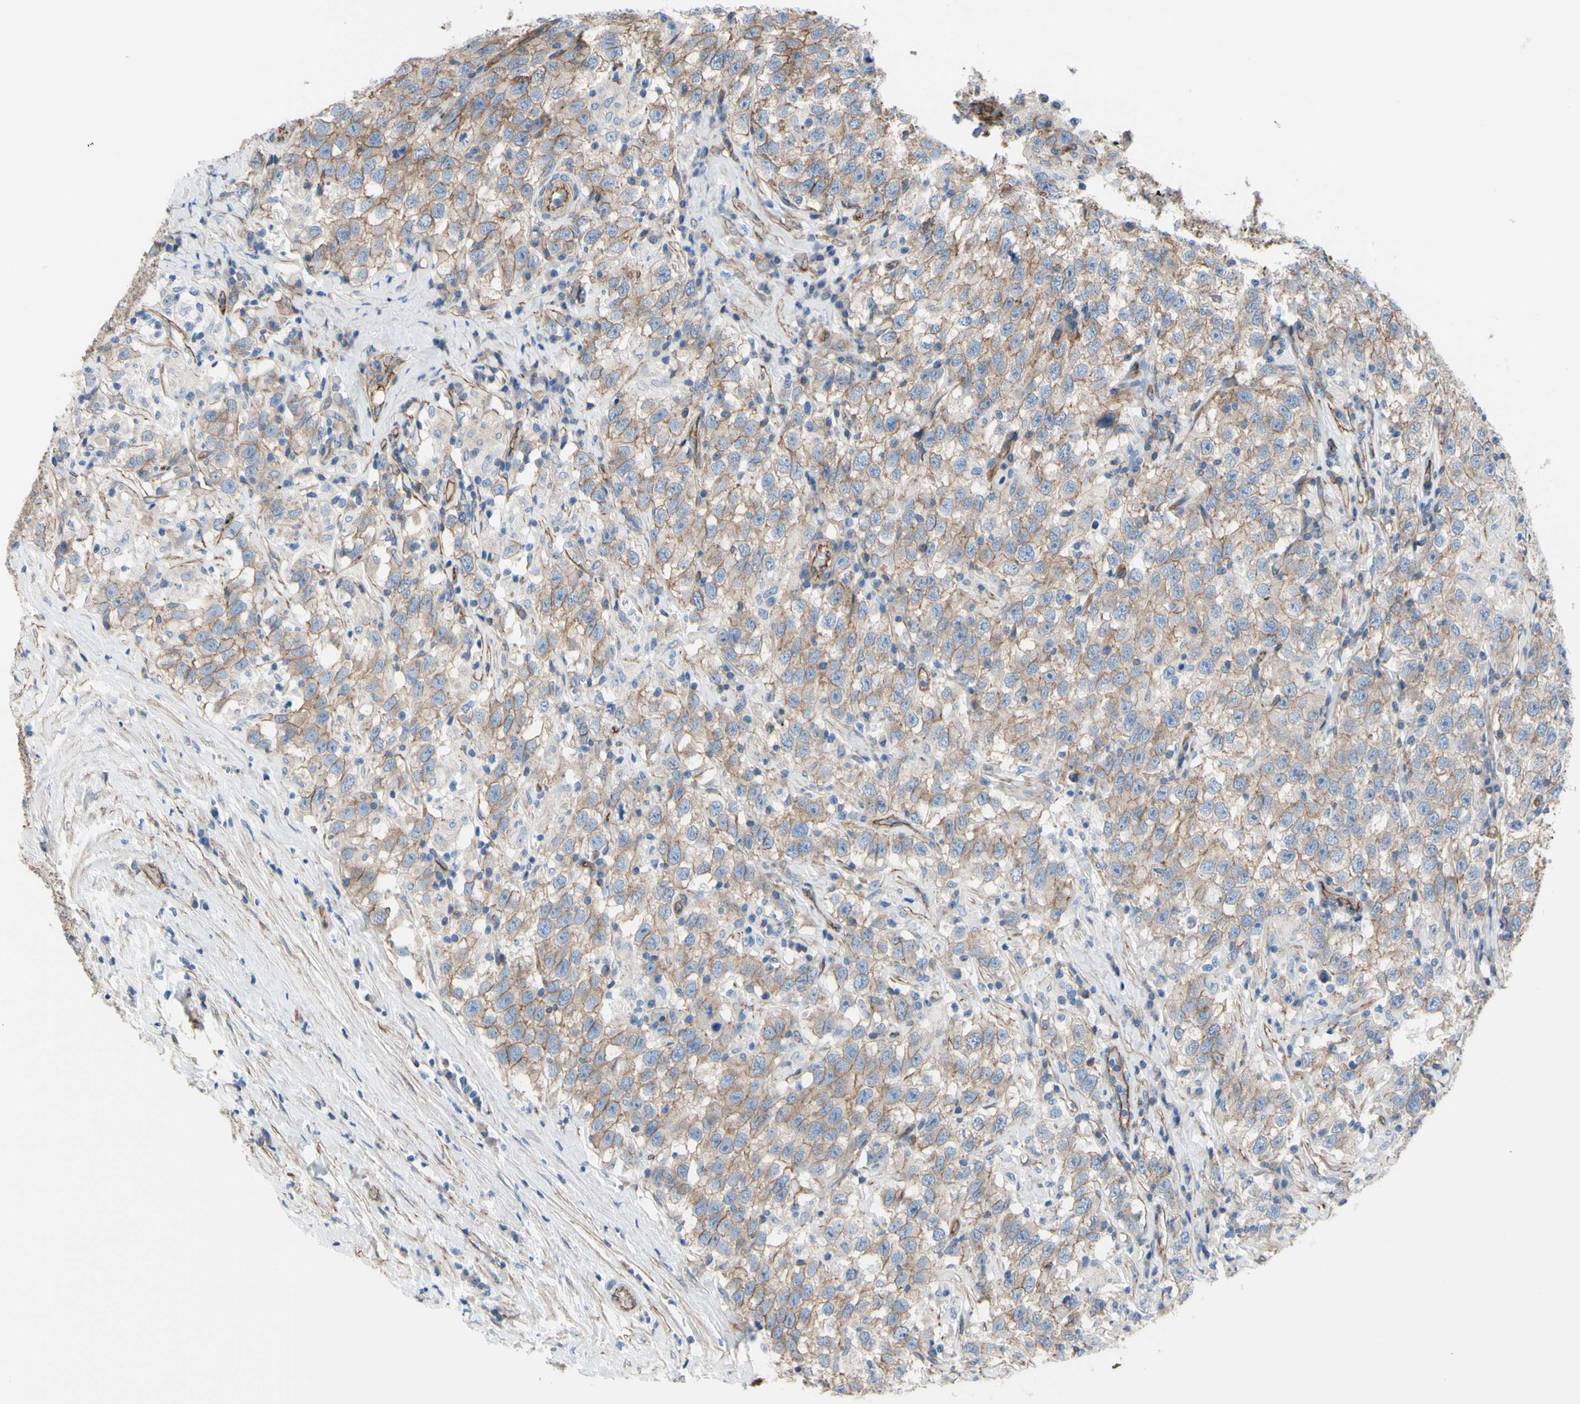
{"staining": {"intensity": "moderate", "quantity": ">75%", "location": "cytoplasmic/membranous"}, "tissue": "testis cancer", "cell_type": "Tumor cells", "image_type": "cancer", "snomed": [{"axis": "morphology", "description": "Seminoma, NOS"}, {"axis": "topography", "description": "Testis"}], "caption": "Testis cancer (seminoma) was stained to show a protein in brown. There is medium levels of moderate cytoplasmic/membranous expression in approximately >75% of tumor cells. (DAB IHC, brown staining for protein, blue staining for nuclei).", "gene": "TPBG", "patient": {"sex": "male", "age": 41}}